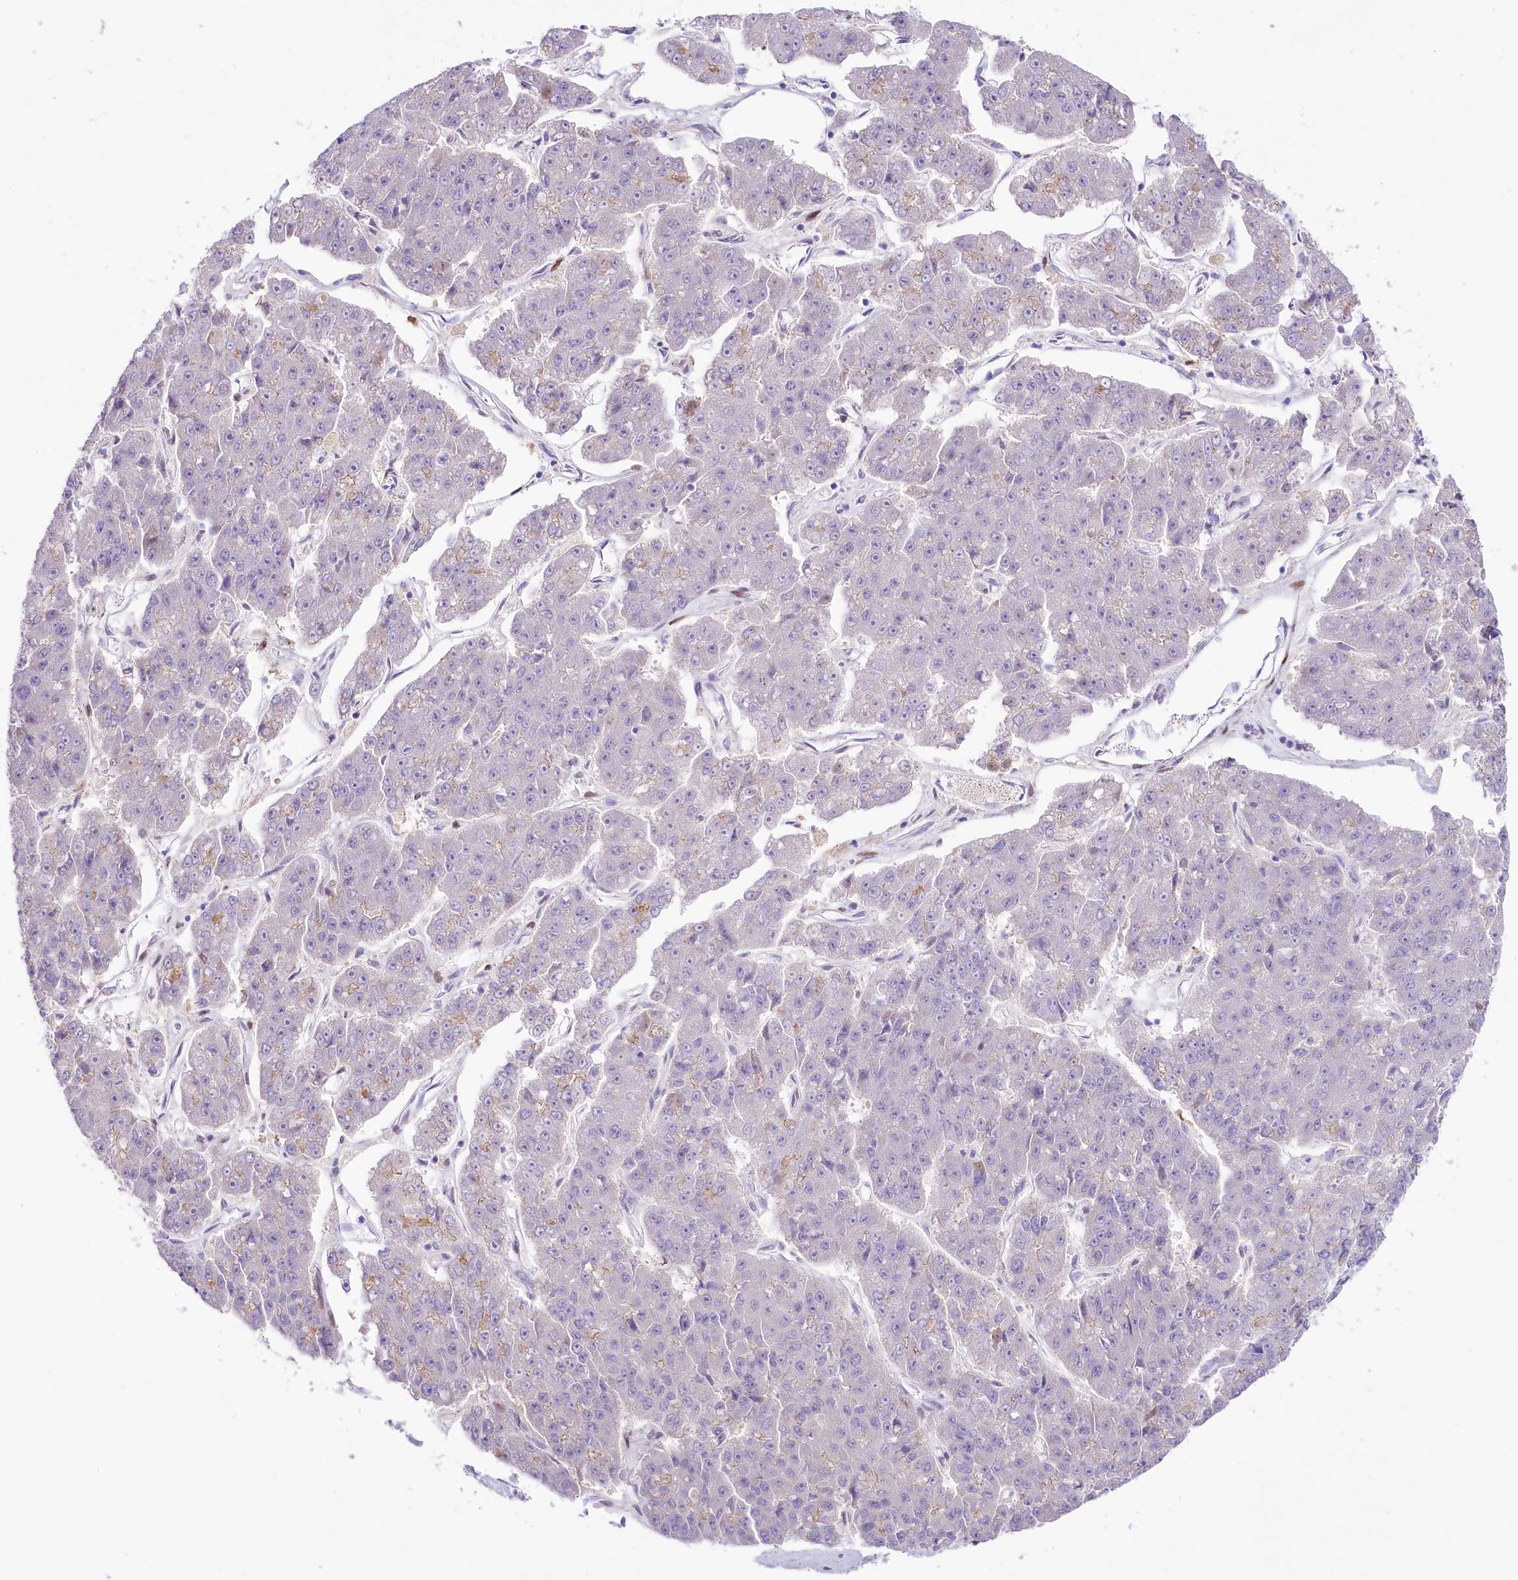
{"staining": {"intensity": "negative", "quantity": "none", "location": "none"}, "tissue": "pancreatic cancer", "cell_type": "Tumor cells", "image_type": "cancer", "snomed": [{"axis": "morphology", "description": "Adenocarcinoma, NOS"}, {"axis": "topography", "description": "Pancreas"}], "caption": "Immunohistochemical staining of pancreatic cancer displays no significant expression in tumor cells.", "gene": "PPIP5K2", "patient": {"sex": "male", "age": 50}}